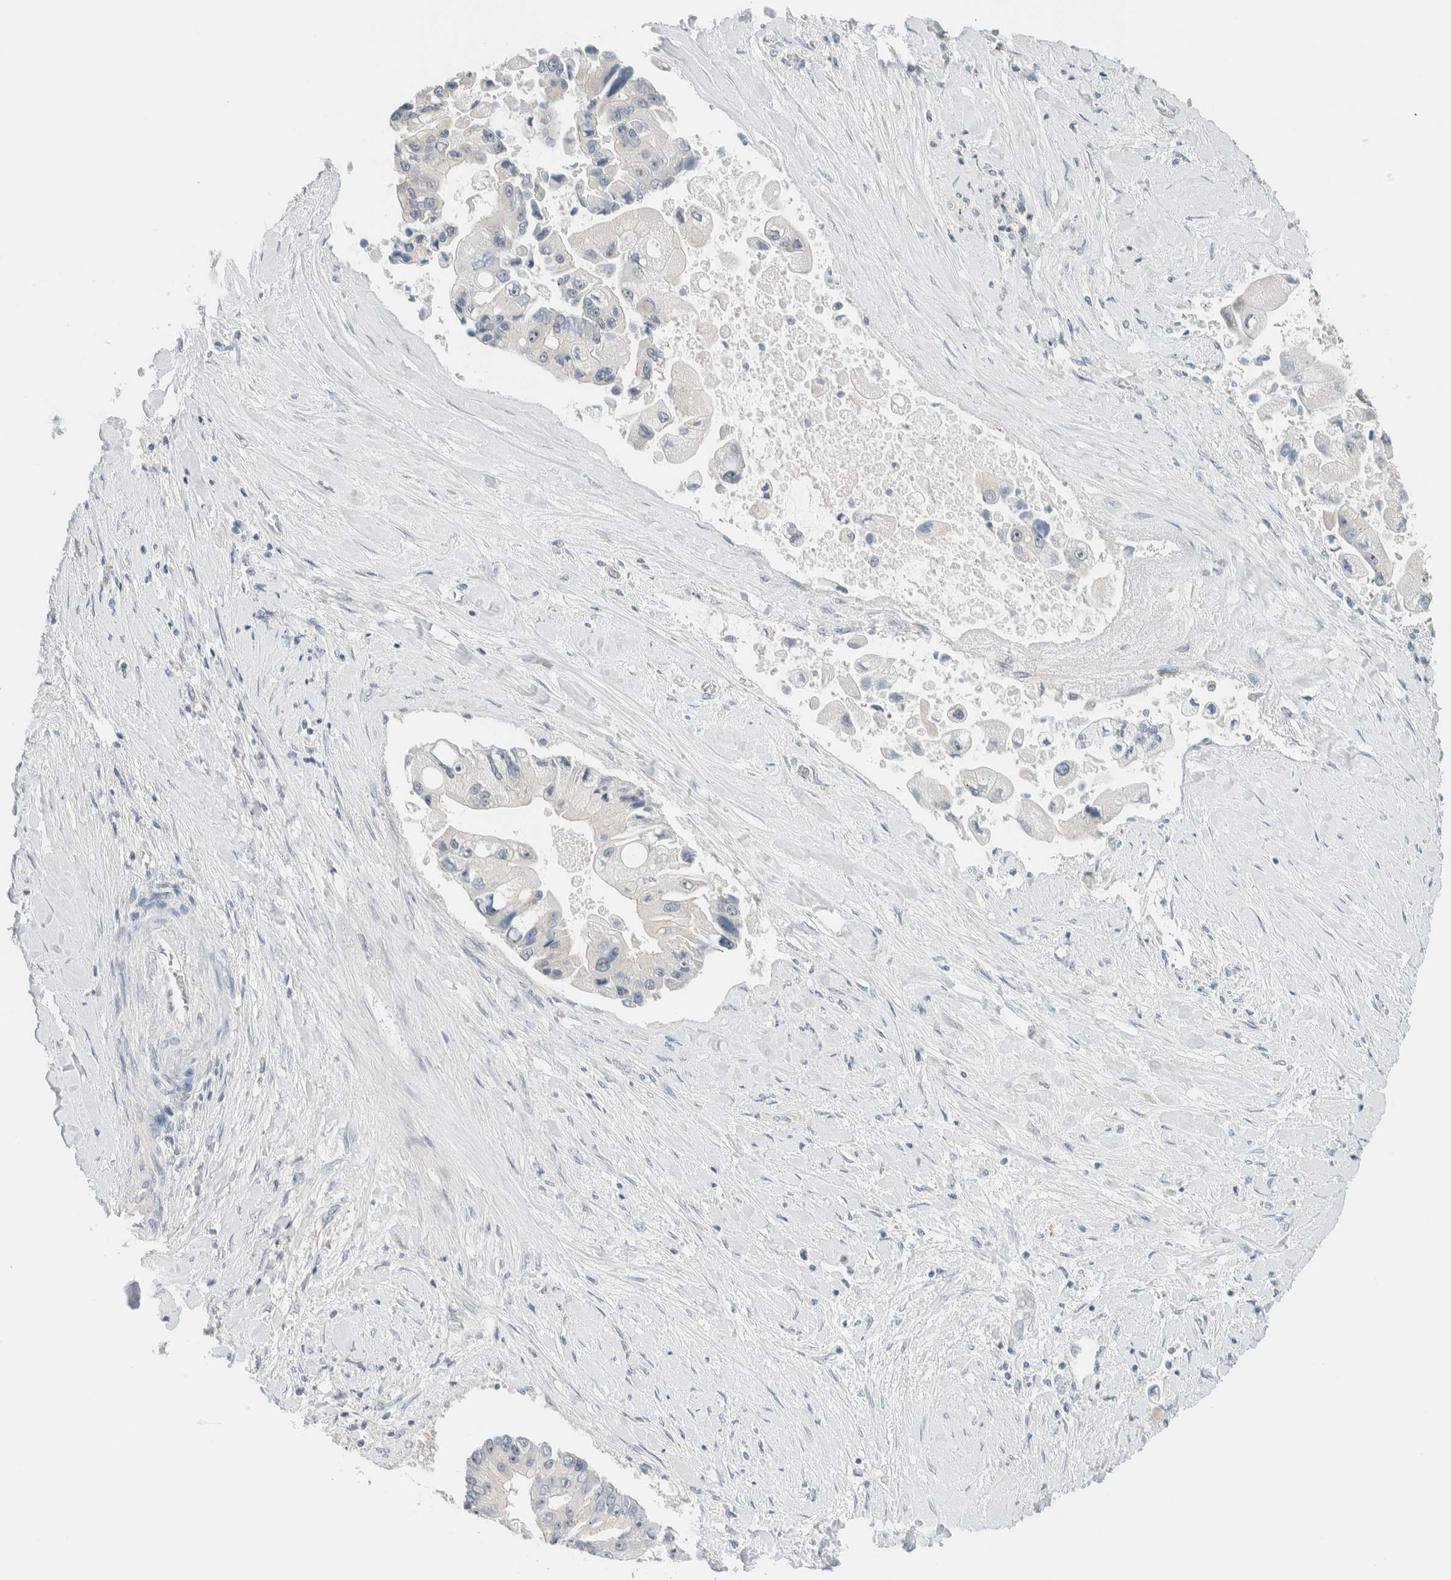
{"staining": {"intensity": "negative", "quantity": "none", "location": "none"}, "tissue": "liver cancer", "cell_type": "Tumor cells", "image_type": "cancer", "snomed": [{"axis": "morphology", "description": "Cholangiocarcinoma"}, {"axis": "topography", "description": "Liver"}], "caption": "Protein analysis of cholangiocarcinoma (liver) shows no significant staining in tumor cells.", "gene": "NDE1", "patient": {"sex": "male", "age": 50}}